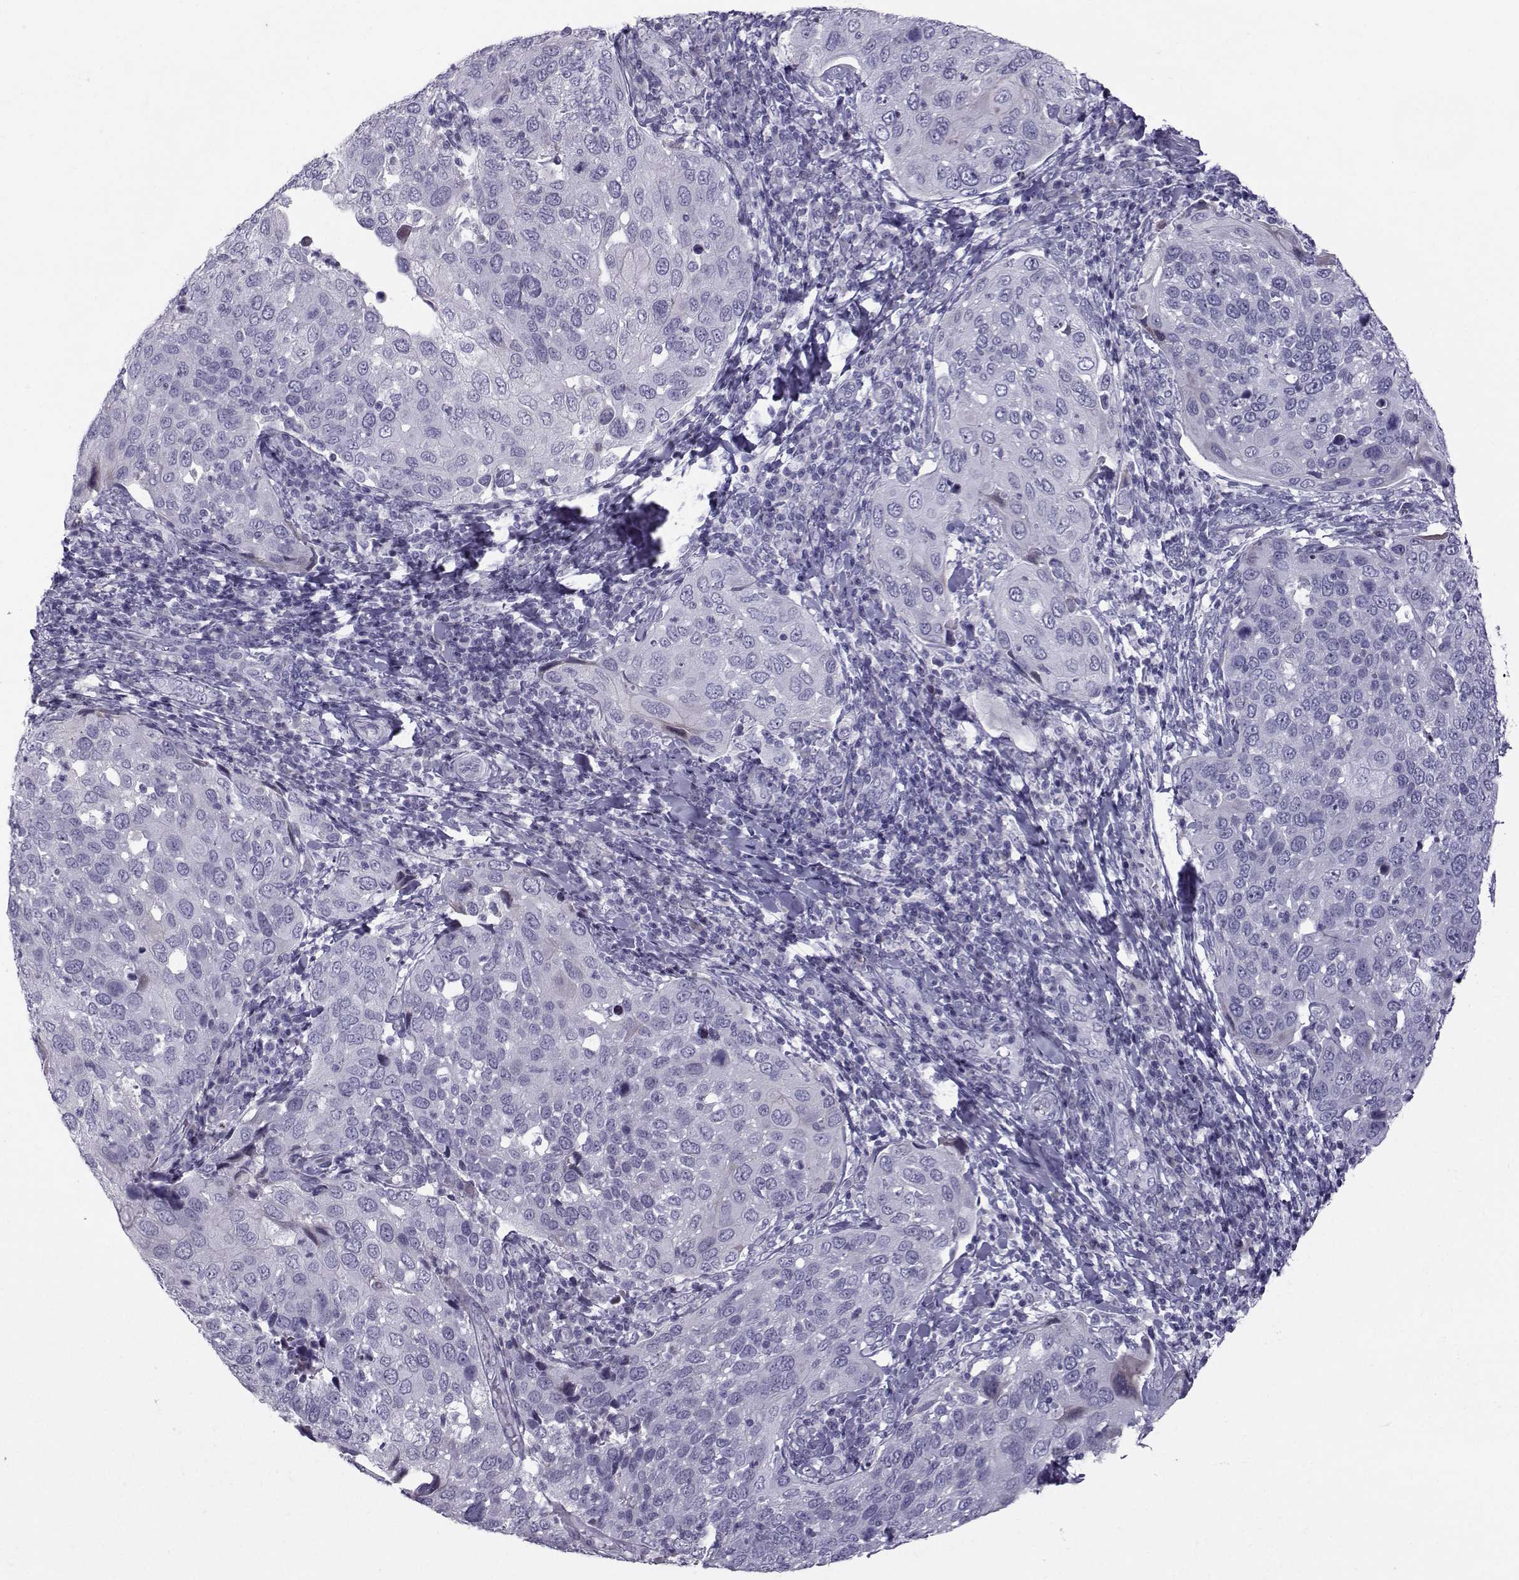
{"staining": {"intensity": "negative", "quantity": "none", "location": "none"}, "tissue": "cervical cancer", "cell_type": "Tumor cells", "image_type": "cancer", "snomed": [{"axis": "morphology", "description": "Squamous cell carcinoma, NOS"}, {"axis": "topography", "description": "Cervix"}], "caption": "The histopathology image shows no significant positivity in tumor cells of cervical cancer (squamous cell carcinoma).", "gene": "DMRT3", "patient": {"sex": "female", "age": 54}}